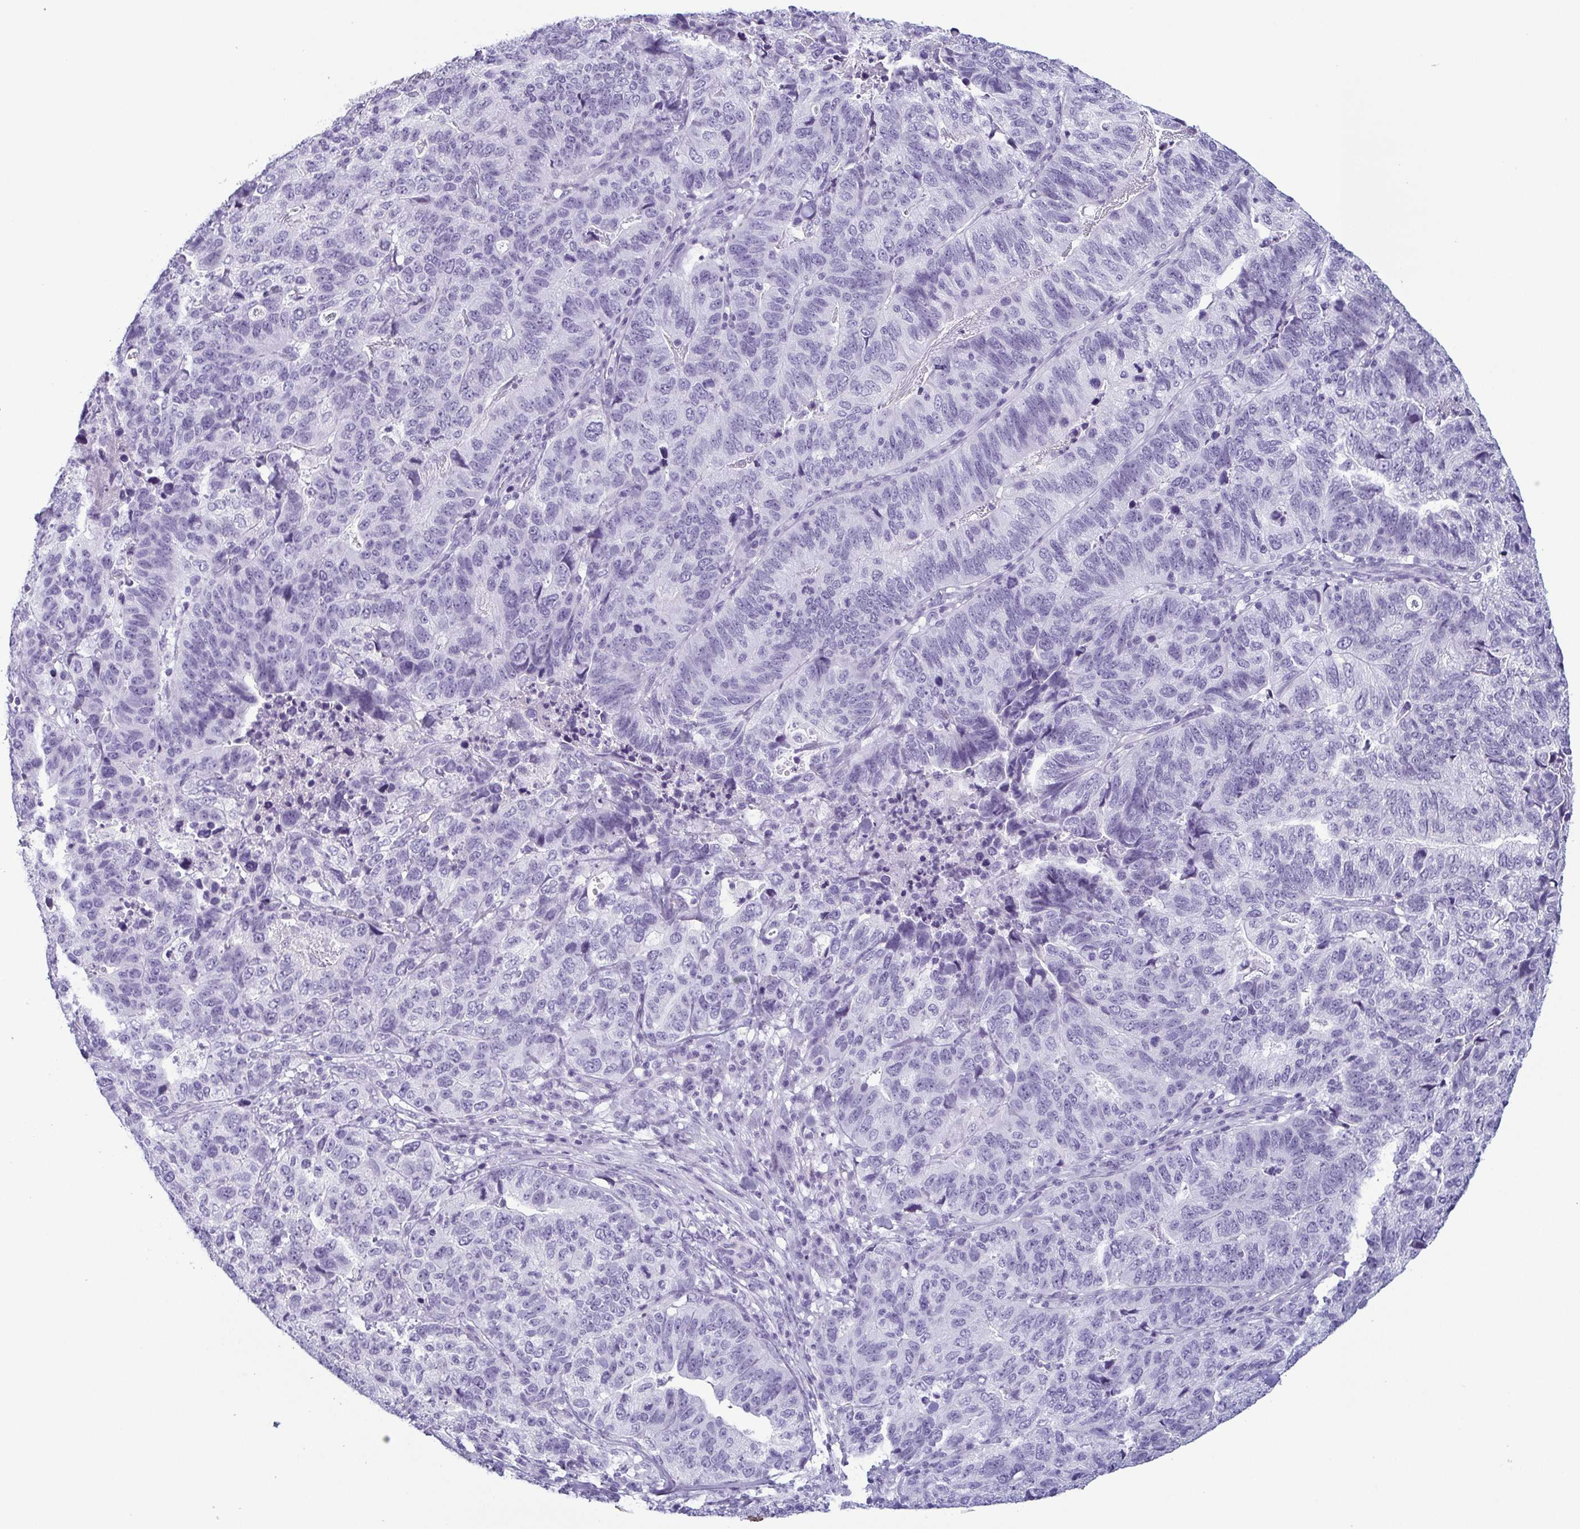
{"staining": {"intensity": "negative", "quantity": "none", "location": "none"}, "tissue": "stomach cancer", "cell_type": "Tumor cells", "image_type": "cancer", "snomed": [{"axis": "morphology", "description": "Adenocarcinoma, NOS"}, {"axis": "topography", "description": "Stomach, upper"}], "caption": "A high-resolution histopathology image shows immunohistochemistry staining of stomach cancer, which exhibits no significant expression in tumor cells.", "gene": "KRT78", "patient": {"sex": "female", "age": 67}}